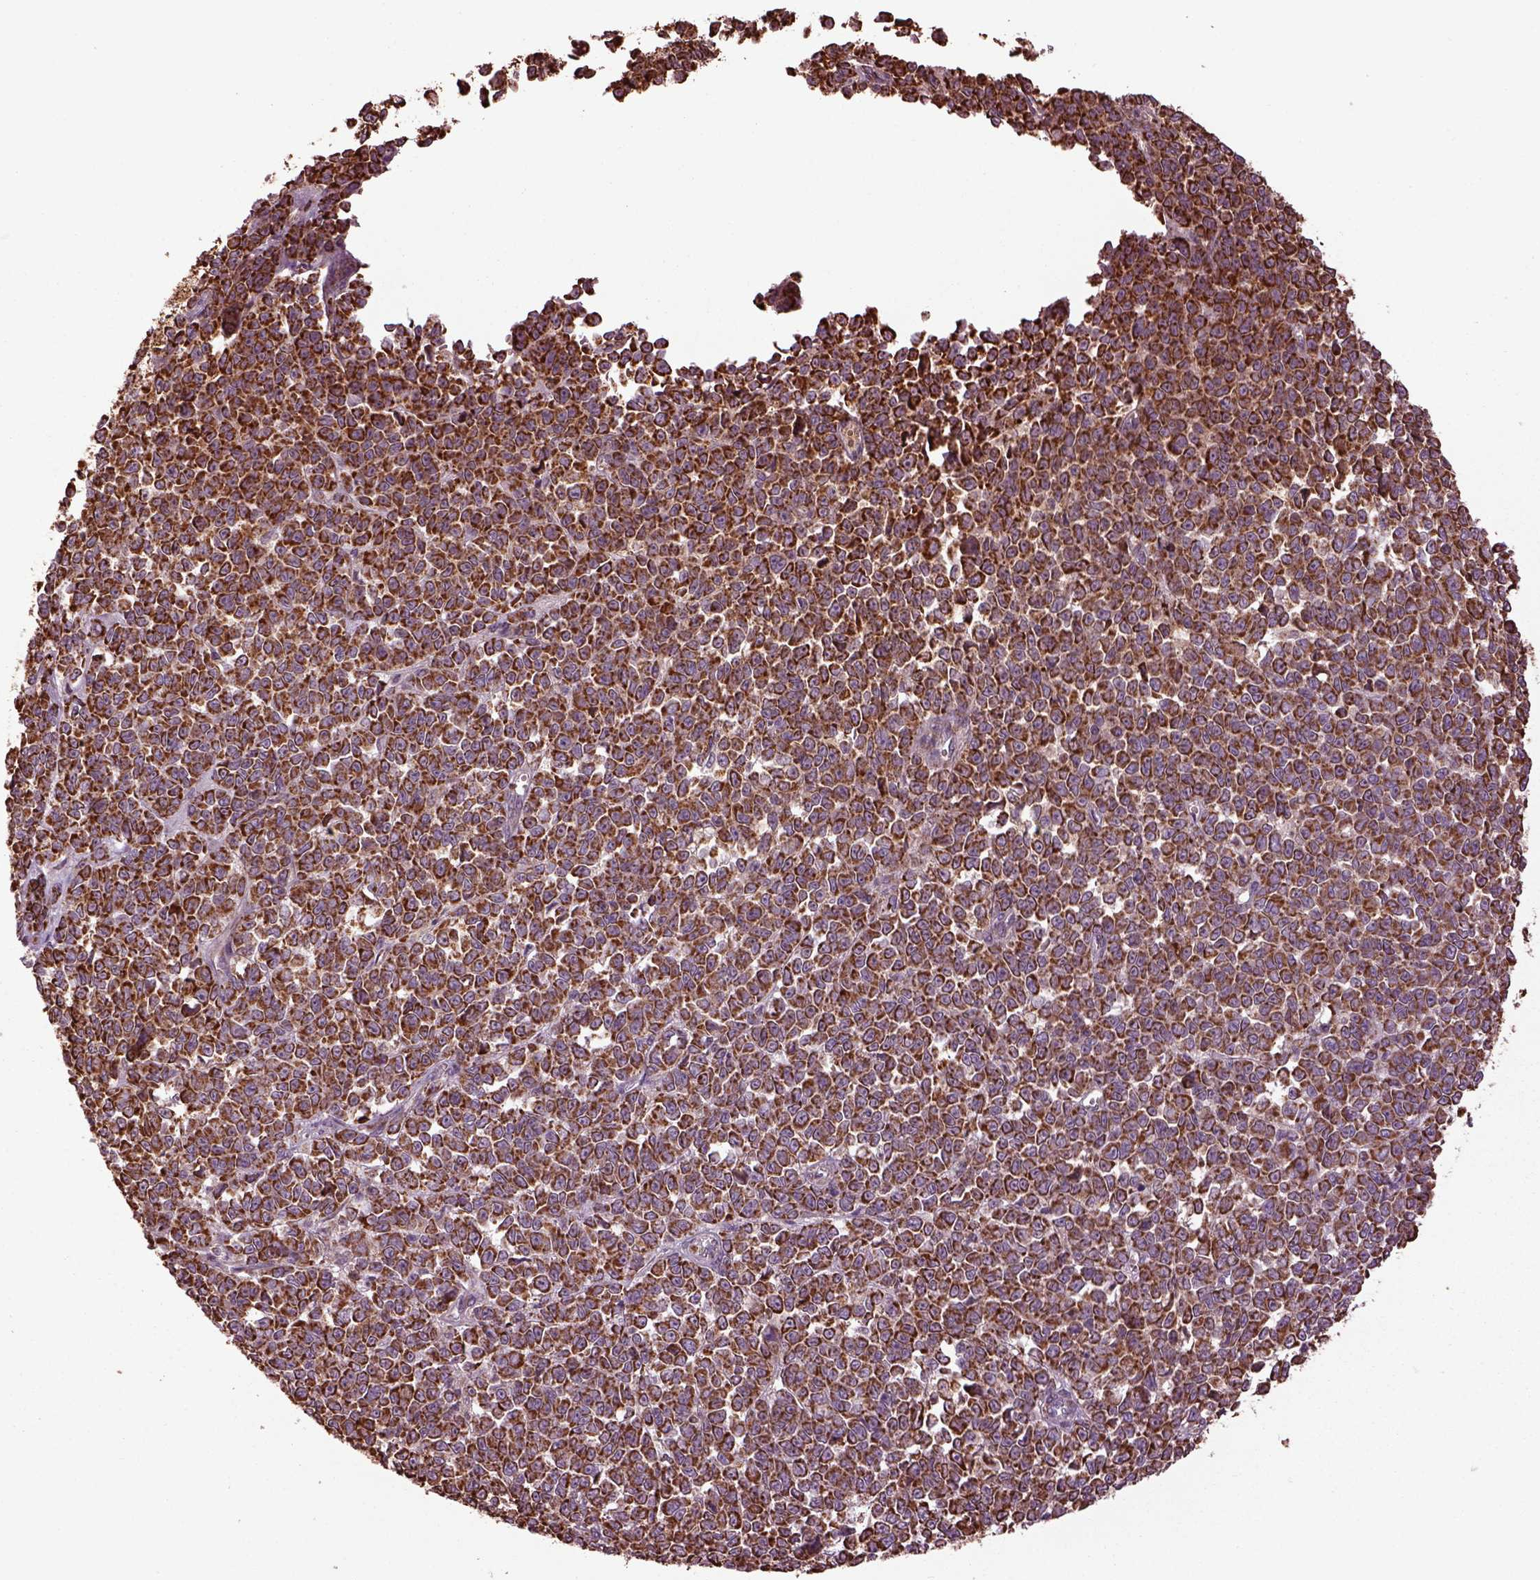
{"staining": {"intensity": "moderate", "quantity": ">75%", "location": "cytoplasmic/membranous"}, "tissue": "melanoma", "cell_type": "Tumor cells", "image_type": "cancer", "snomed": [{"axis": "morphology", "description": "Malignant melanoma, NOS"}, {"axis": "topography", "description": "Skin"}], "caption": "Malignant melanoma stained with a brown dye demonstrates moderate cytoplasmic/membranous positive staining in about >75% of tumor cells.", "gene": "TMEM254", "patient": {"sex": "female", "age": 95}}